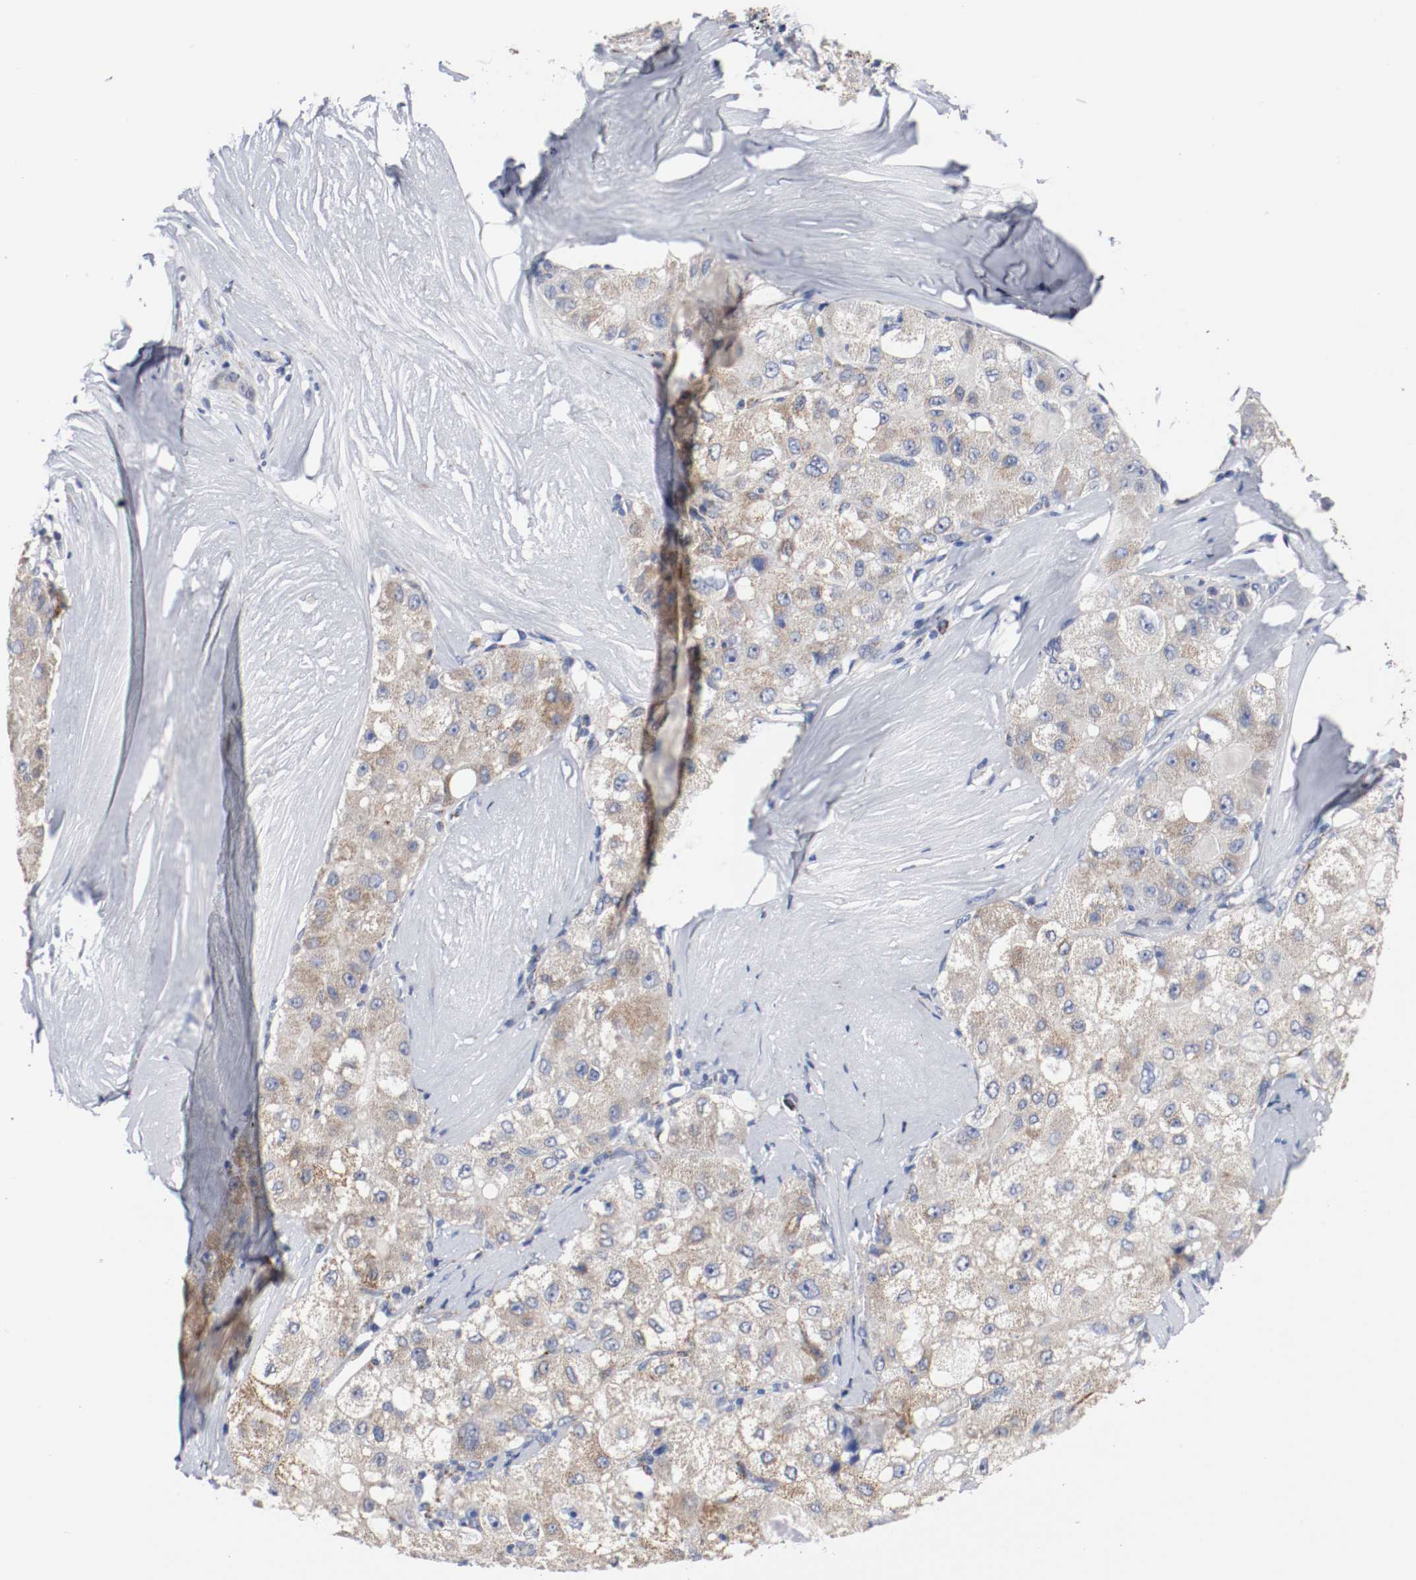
{"staining": {"intensity": "weak", "quantity": "25%-75%", "location": "cytoplasmic/membranous"}, "tissue": "liver cancer", "cell_type": "Tumor cells", "image_type": "cancer", "snomed": [{"axis": "morphology", "description": "Carcinoma, Hepatocellular, NOS"}, {"axis": "topography", "description": "Liver"}], "caption": "An immunohistochemistry photomicrograph of neoplastic tissue is shown. Protein staining in brown highlights weak cytoplasmic/membranous positivity in liver cancer within tumor cells.", "gene": "TUBD1", "patient": {"sex": "male", "age": 80}}